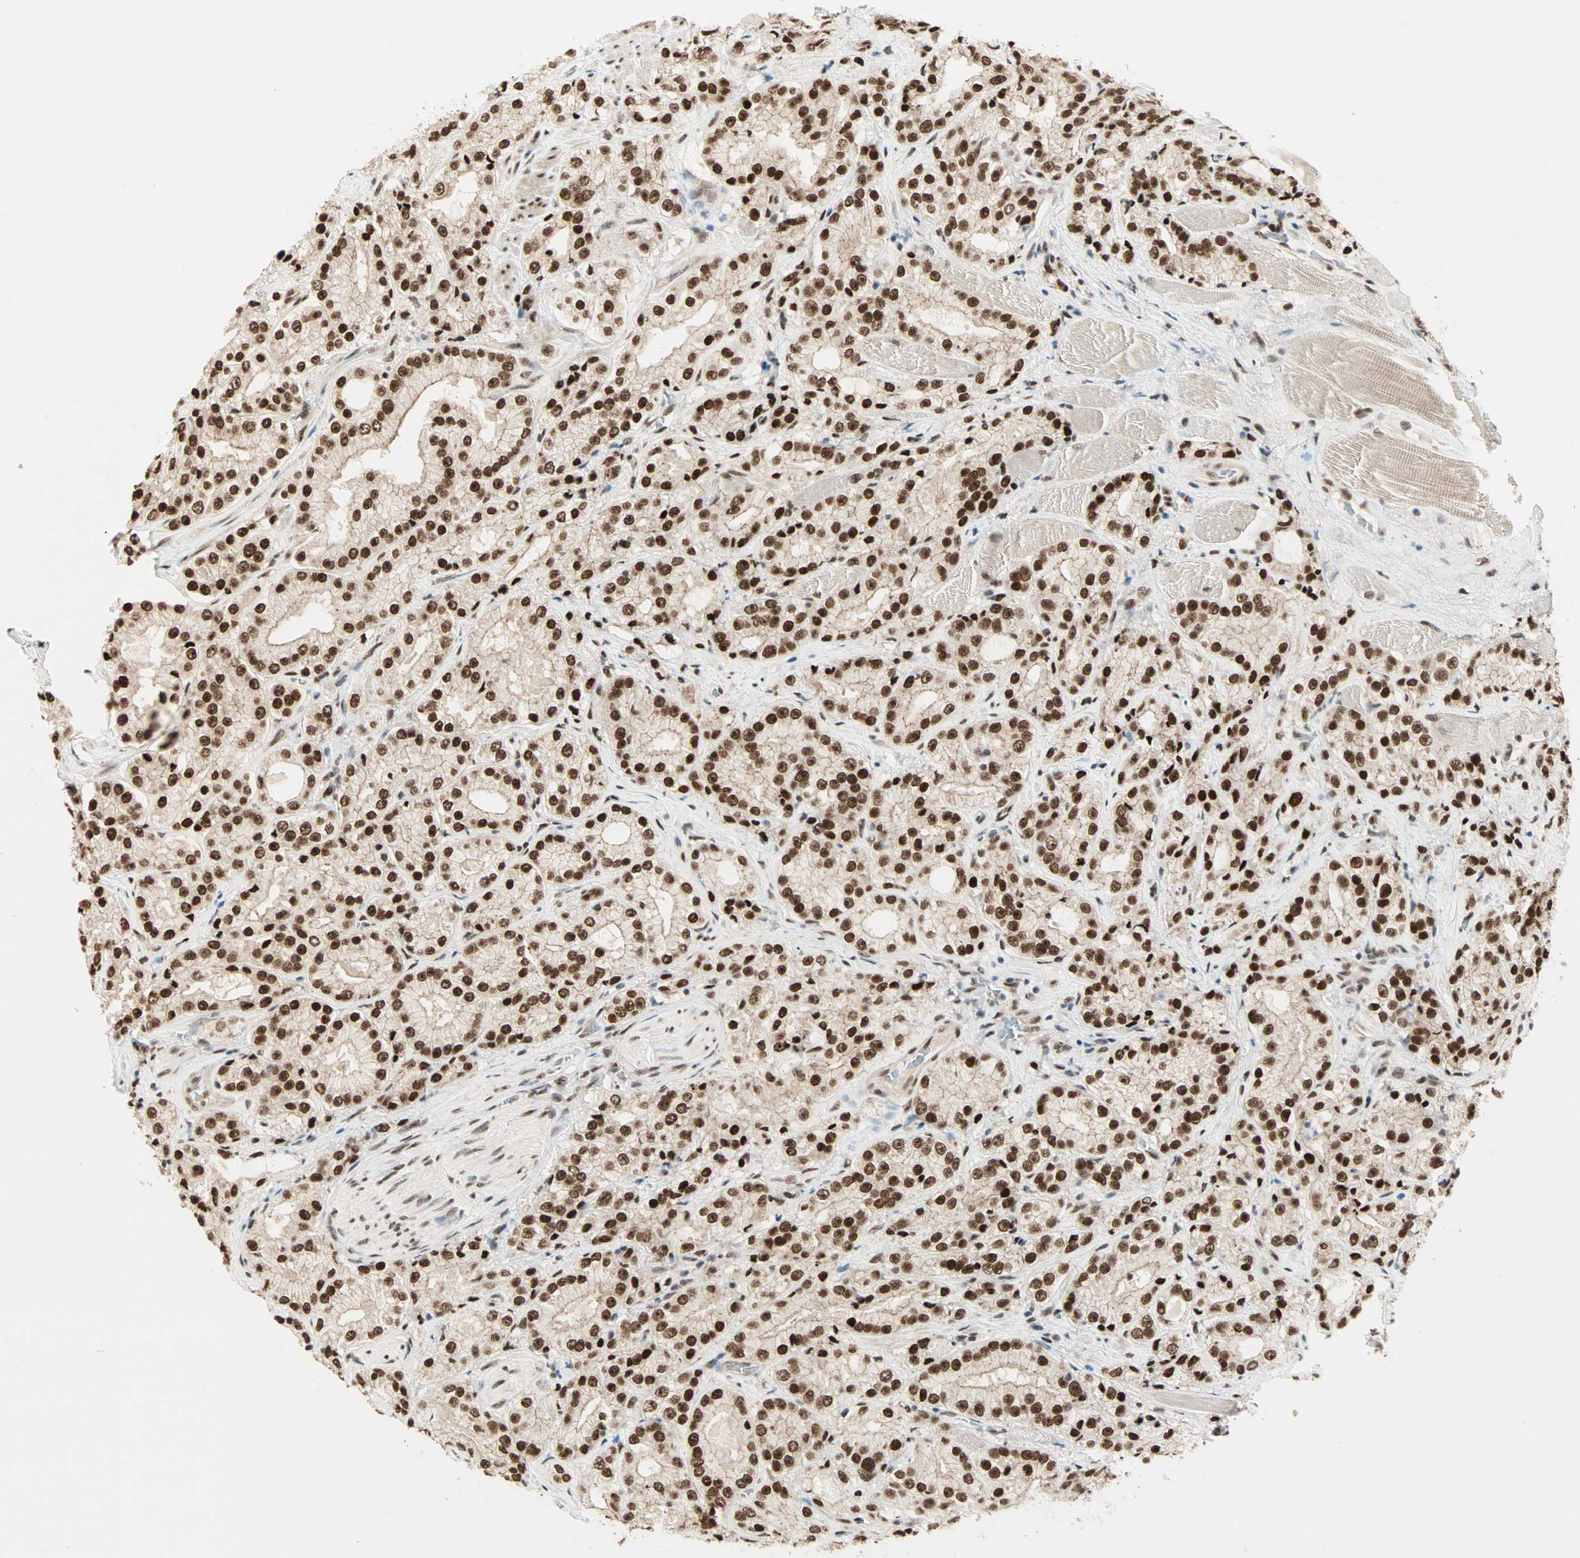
{"staining": {"intensity": "strong", "quantity": ">75%", "location": "nuclear"}, "tissue": "prostate cancer", "cell_type": "Tumor cells", "image_type": "cancer", "snomed": [{"axis": "morphology", "description": "Adenocarcinoma, High grade"}, {"axis": "topography", "description": "Prostate"}], "caption": "There is high levels of strong nuclear positivity in tumor cells of adenocarcinoma (high-grade) (prostate), as demonstrated by immunohistochemical staining (brown color).", "gene": "BLM", "patient": {"sex": "male", "age": 73}}